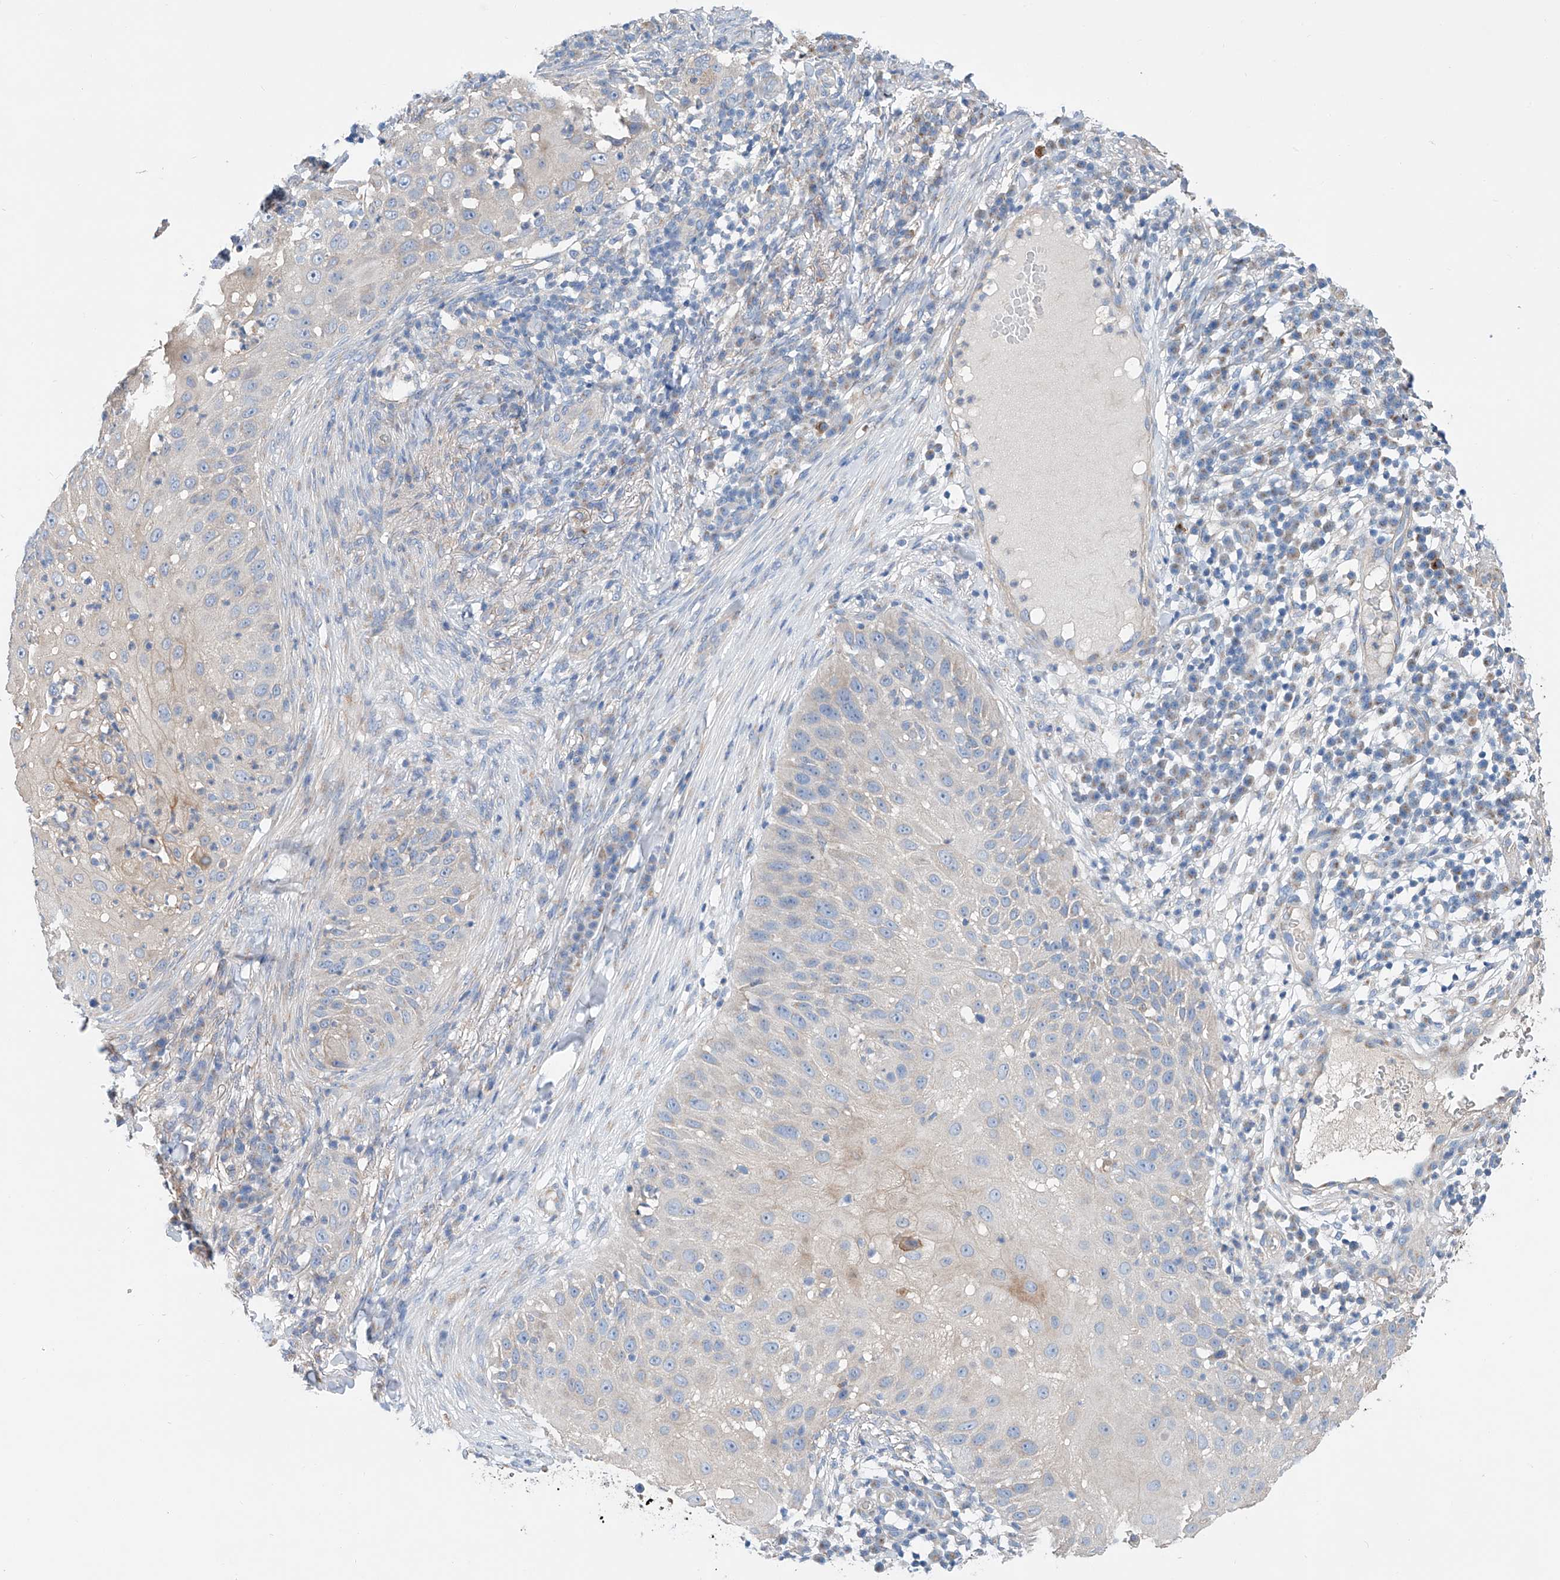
{"staining": {"intensity": "negative", "quantity": "none", "location": "none"}, "tissue": "skin cancer", "cell_type": "Tumor cells", "image_type": "cancer", "snomed": [{"axis": "morphology", "description": "Squamous cell carcinoma, NOS"}, {"axis": "topography", "description": "Skin"}], "caption": "DAB immunohistochemical staining of skin cancer (squamous cell carcinoma) shows no significant staining in tumor cells.", "gene": "SLC22A7", "patient": {"sex": "female", "age": 44}}